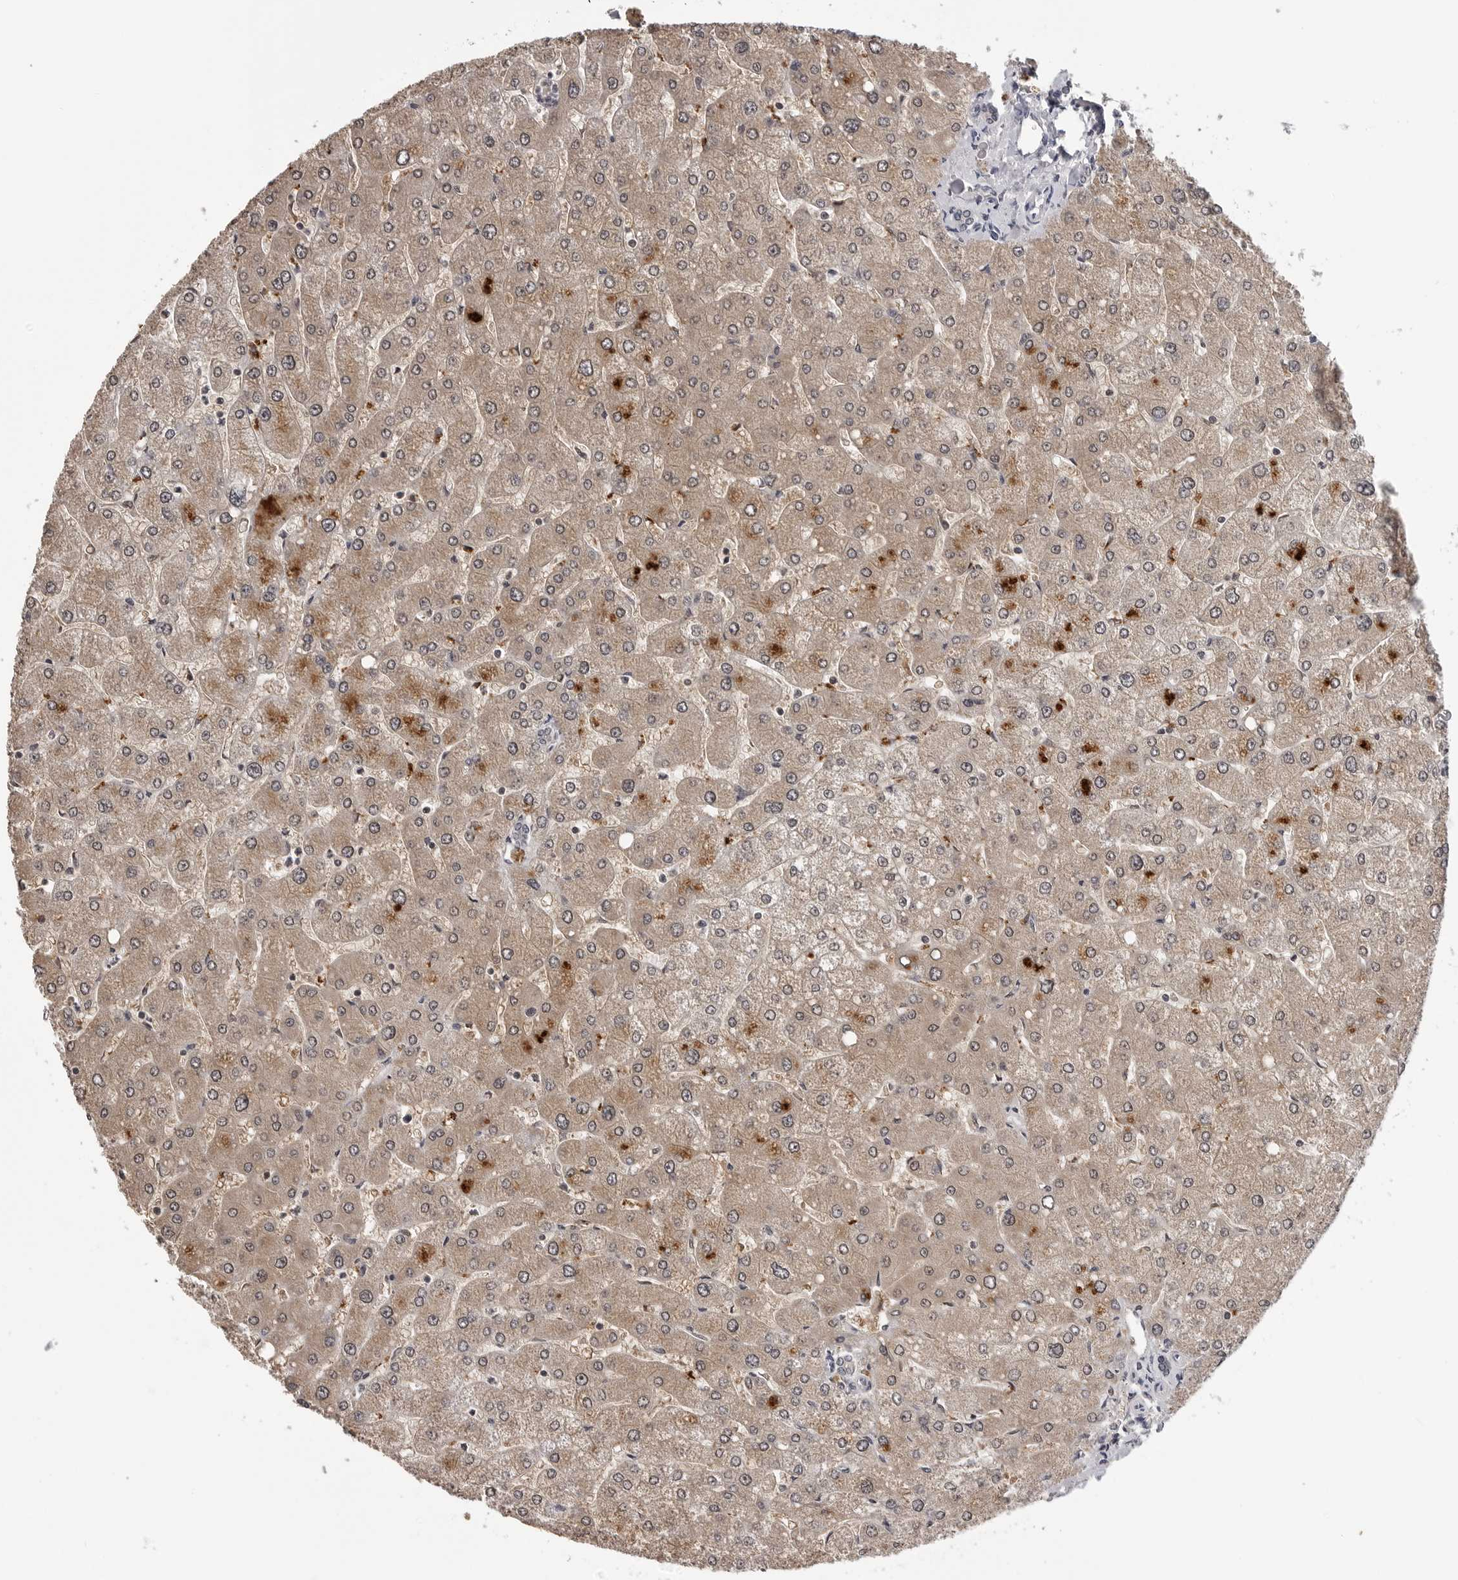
{"staining": {"intensity": "weak", "quantity": "<25%", "location": "nuclear"}, "tissue": "liver", "cell_type": "Cholangiocytes", "image_type": "normal", "snomed": [{"axis": "morphology", "description": "Normal tissue, NOS"}, {"axis": "topography", "description": "Liver"}], "caption": "DAB (3,3'-diaminobenzidine) immunohistochemical staining of normal human liver displays no significant positivity in cholangiocytes. (DAB (3,3'-diaminobenzidine) immunohistochemistry (IHC) visualized using brightfield microscopy, high magnification).", "gene": "CDK20", "patient": {"sex": "male", "age": 55}}